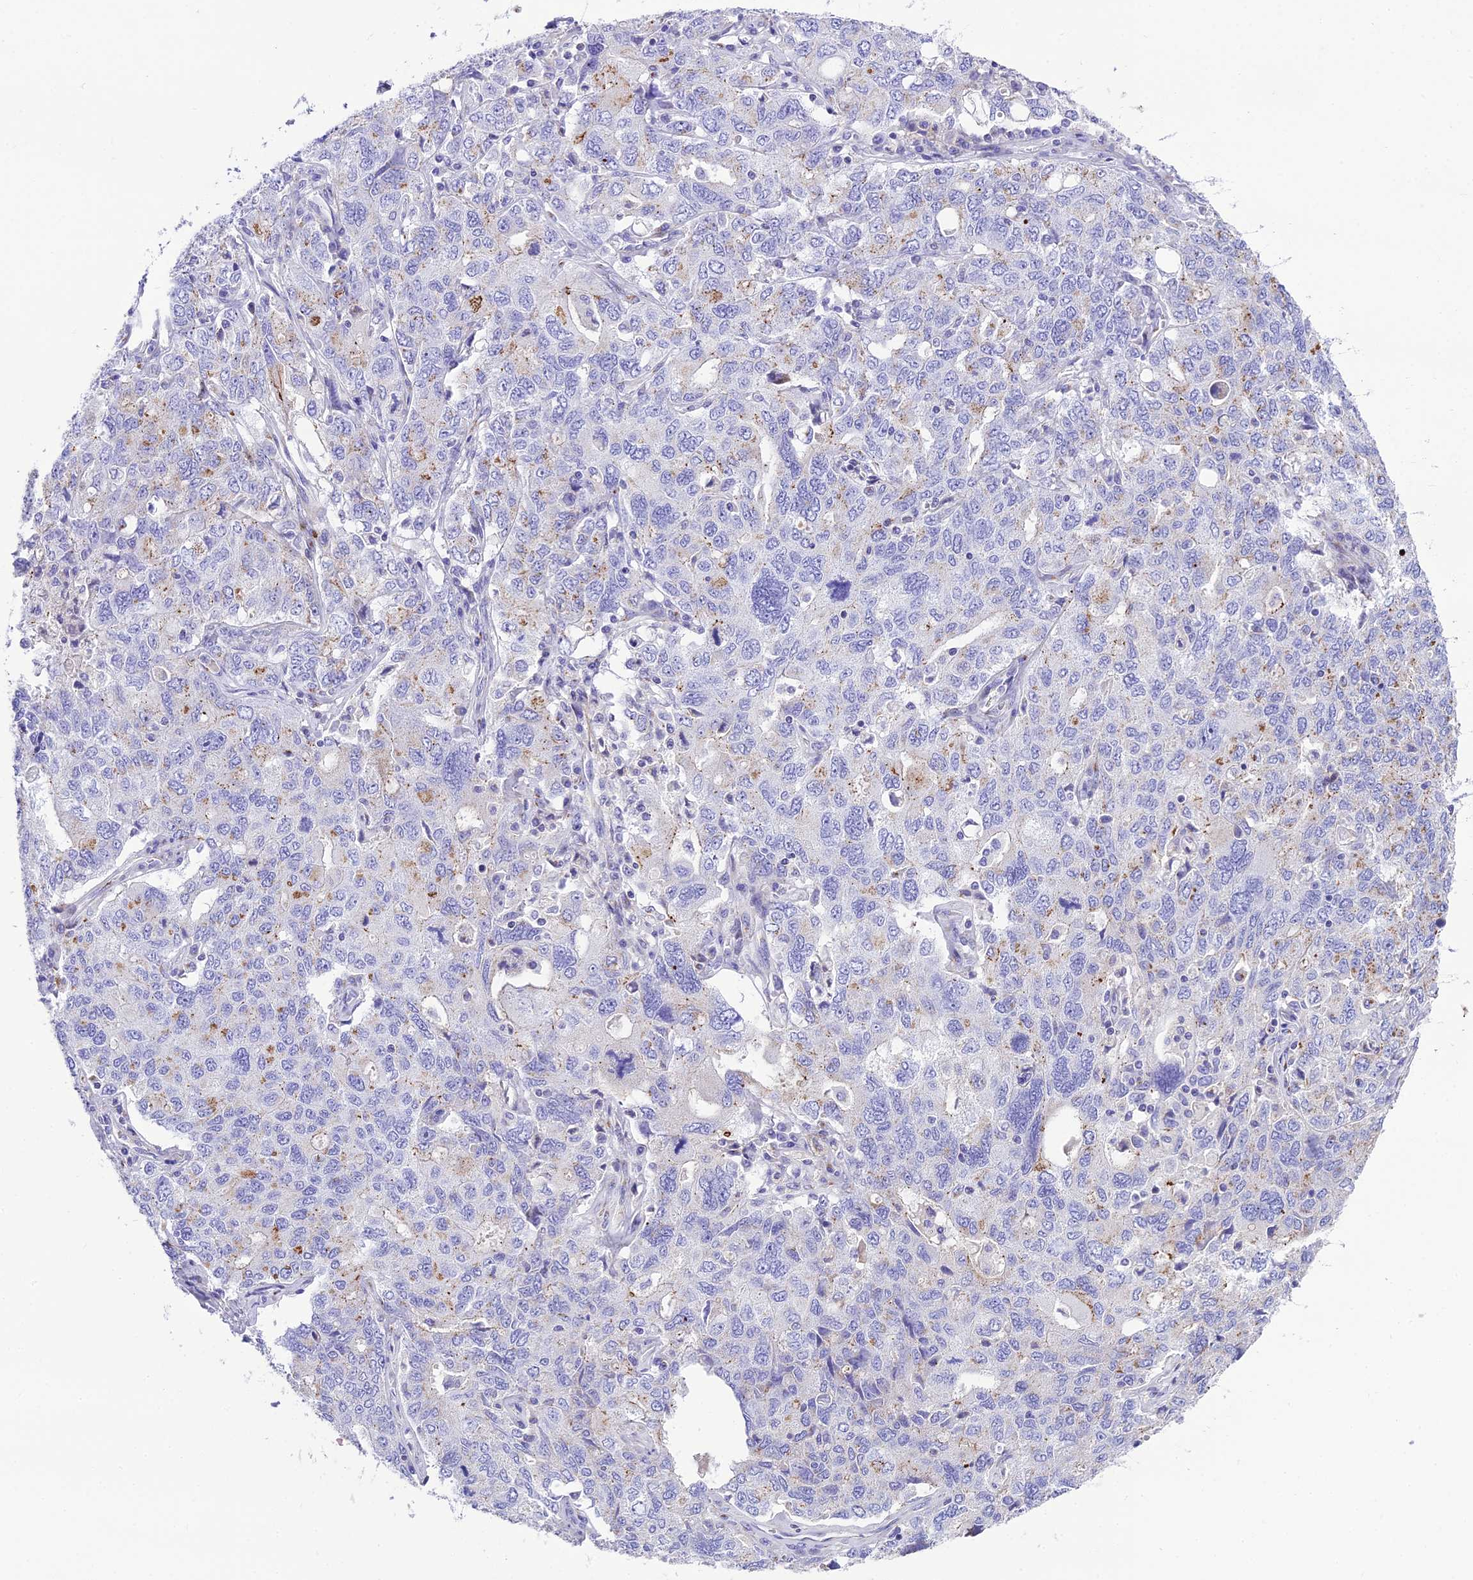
{"staining": {"intensity": "moderate", "quantity": "<25%", "location": "cytoplasmic/membranous"}, "tissue": "ovarian cancer", "cell_type": "Tumor cells", "image_type": "cancer", "snomed": [{"axis": "morphology", "description": "Carcinoma, endometroid"}, {"axis": "topography", "description": "Ovary"}], "caption": "High-magnification brightfield microscopy of ovarian cancer stained with DAB (3,3'-diaminobenzidine) (brown) and counterstained with hematoxylin (blue). tumor cells exhibit moderate cytoplasmic/membranous staining is present in about<25% of cells. (DAB (3,3'-diaminobenzidine) IHC, brown staining for protein, blue staining for nuclei).", "gene": "GFRA1", "patient": {"sex": "female", "age": 62}}